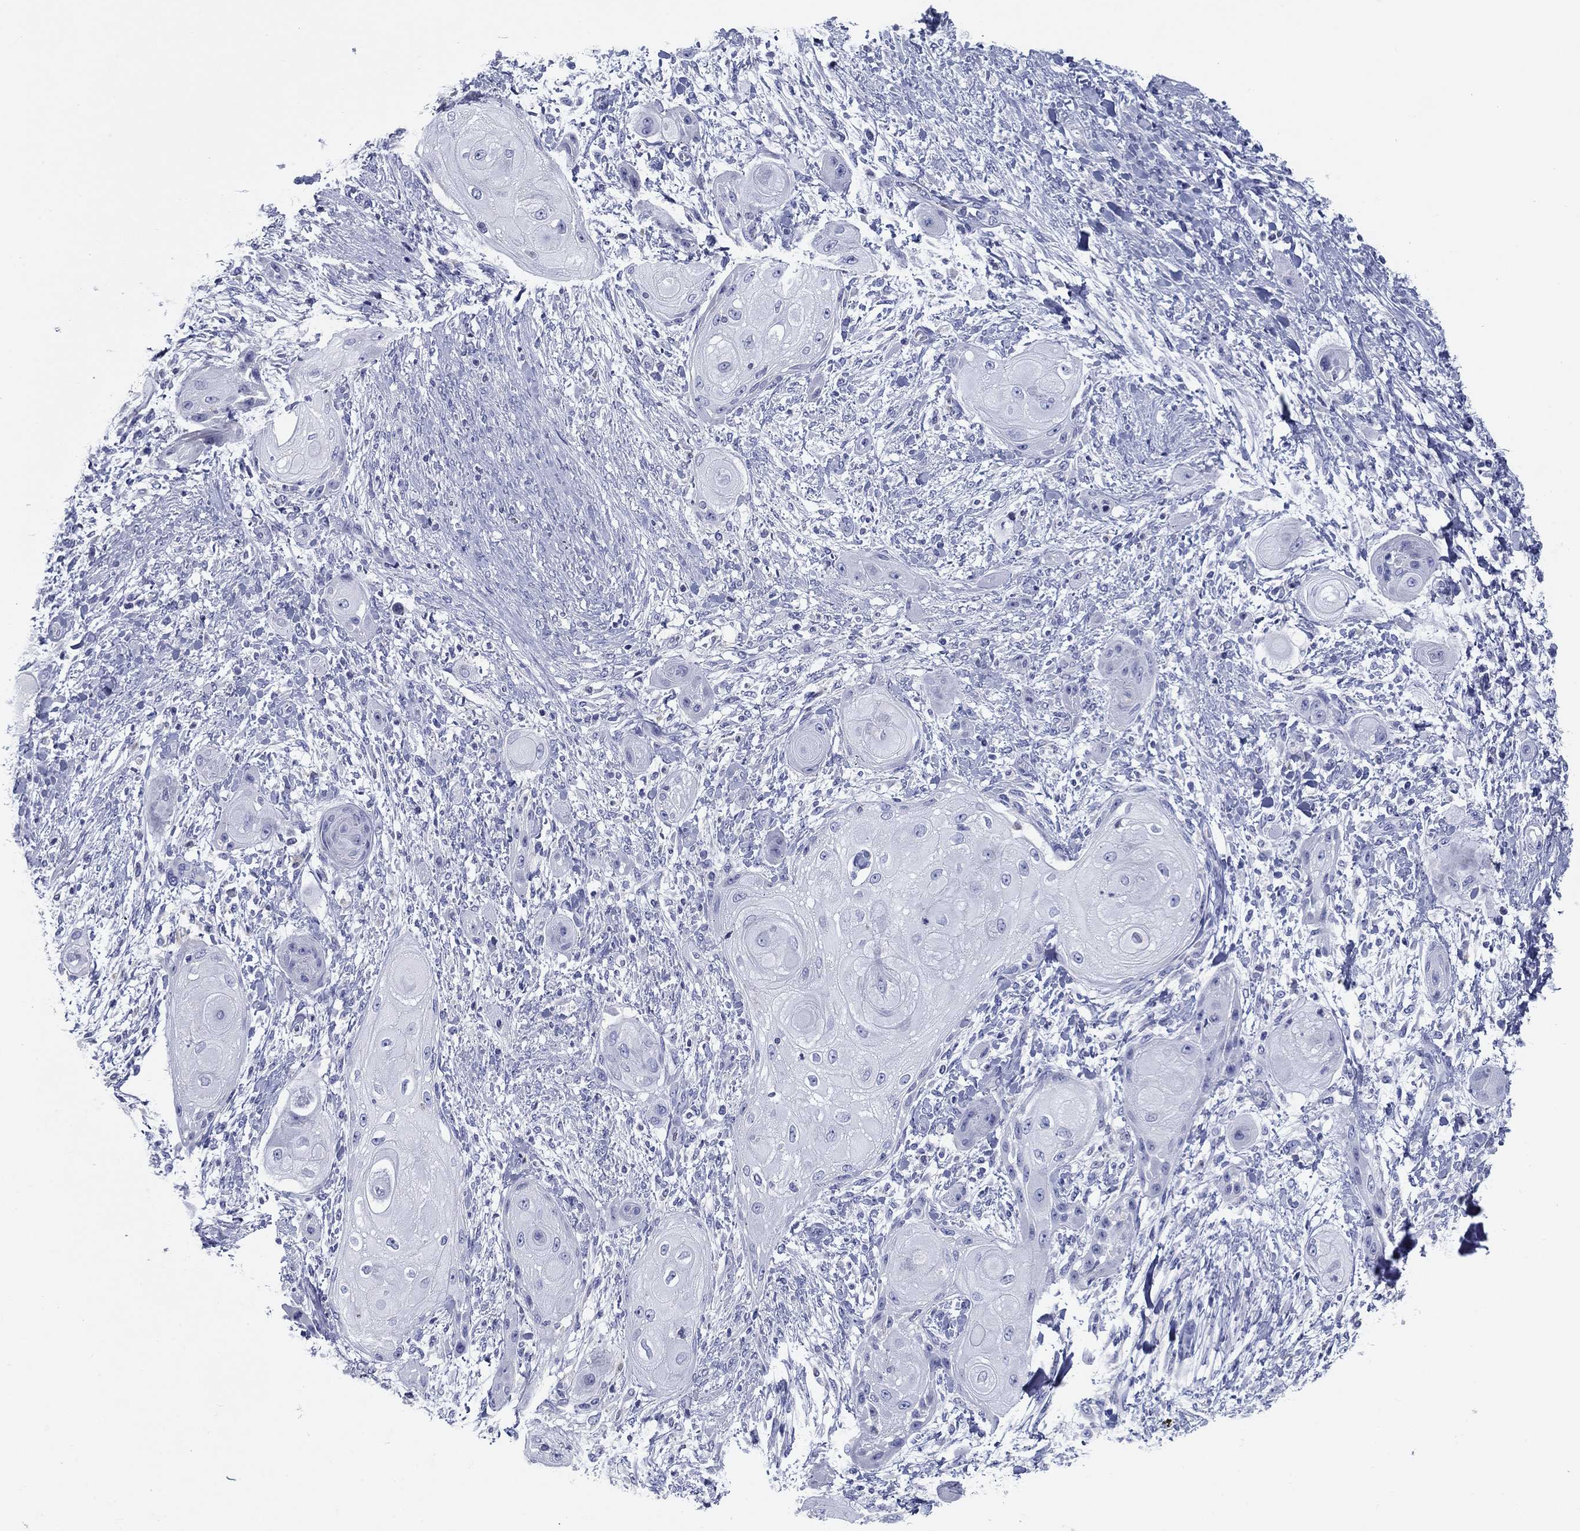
{"staining": {"intensity": "negative", "quantity": "none", "location": "none"}, "tissue": "skin cancer", "cell_type": "Tumor cells", "image_type": "cancer", "snomed": [{"axis": "morphology", "description": "Squamous cell carcinoma, NOS"}, {"axis": "topography", "description": "Skin"}], "caption": "Protein analysis of skin cancer displays no significant staining in tumor cells. (IHC, brightfield microscopy, high magnification).", "gene": "UPB1", "patient": {"sex": "male", "age": 62}}